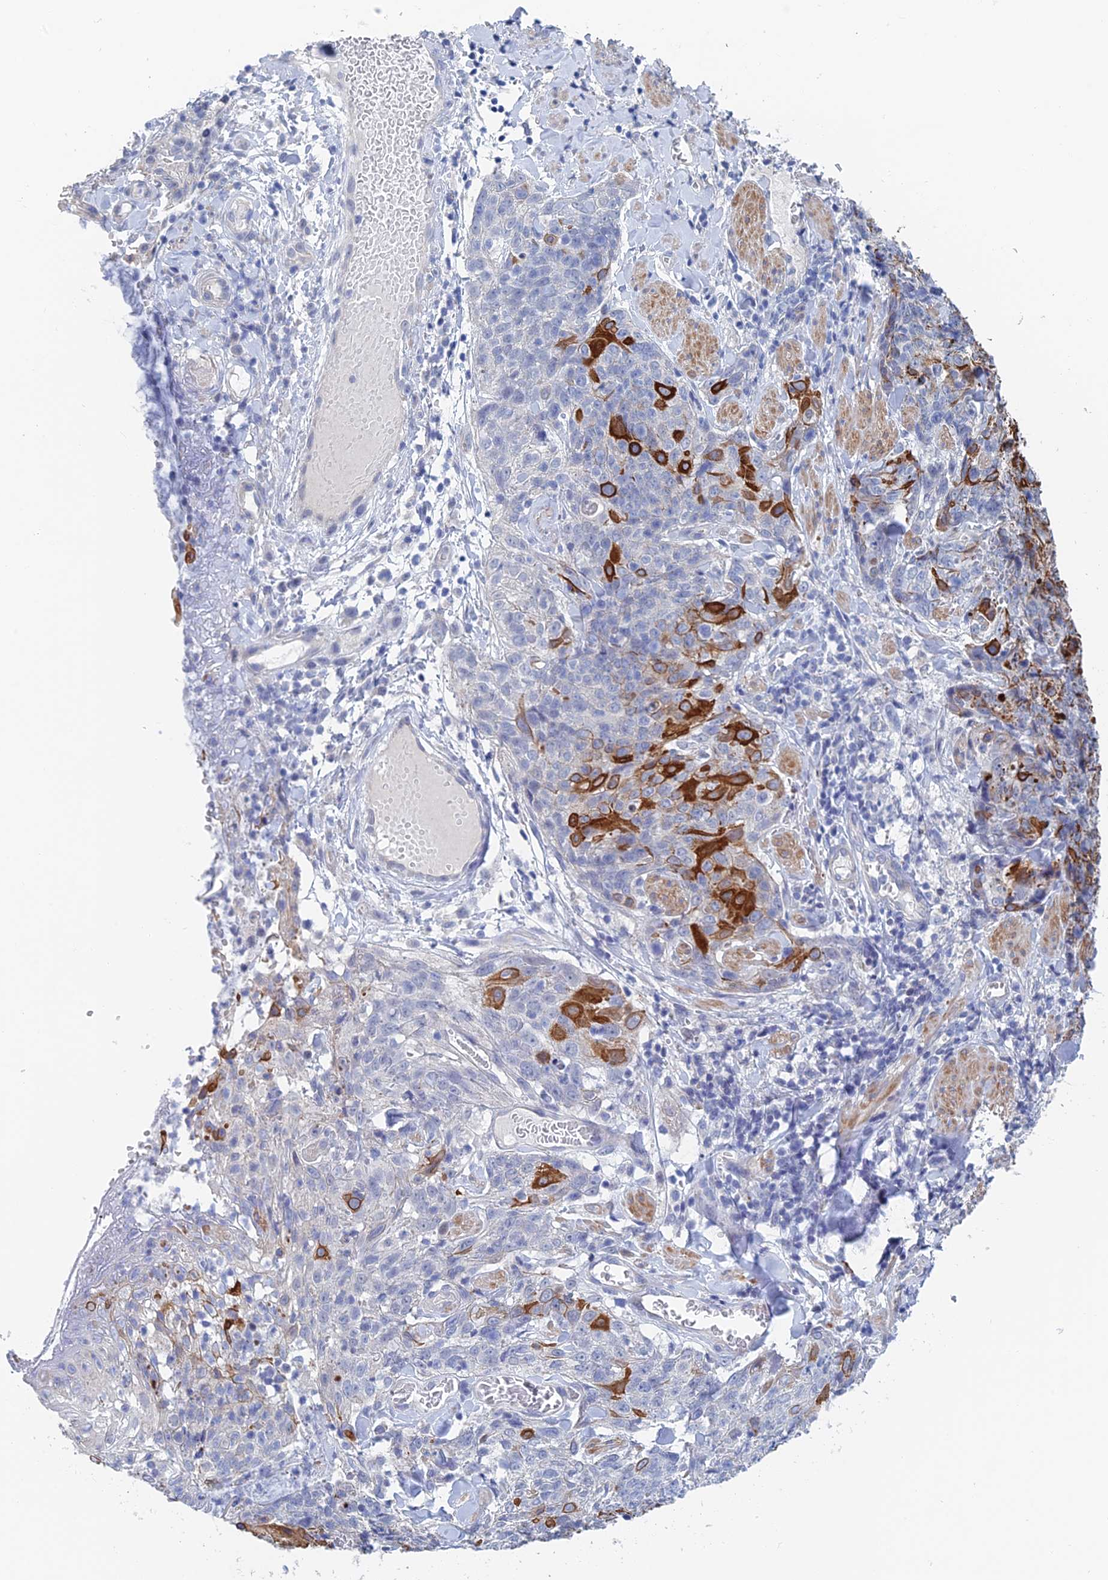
{"staining": {"intensity": "strong", "quantity": "25%-75%", "location": "cytoplasmic/membranous"}, "tissue": "skin cancer", "cell_type": "Tumor cells", "image_type": "cancer", "snomed": [{"axis": "morphology", "description": "Squamous cell carcinoma, NOS"}, {"axis": "topography", "description": "Skin"}, {"axis": "topography", "description": "Vulva"}], "caption": "Protein analysis of skin cancer tissue shows strong cytoplasmic/membranous expression in approximately 25%-75% of tumor cells.", "gene": "GMNC", "patient": {"sex": "female", "age": 85}}